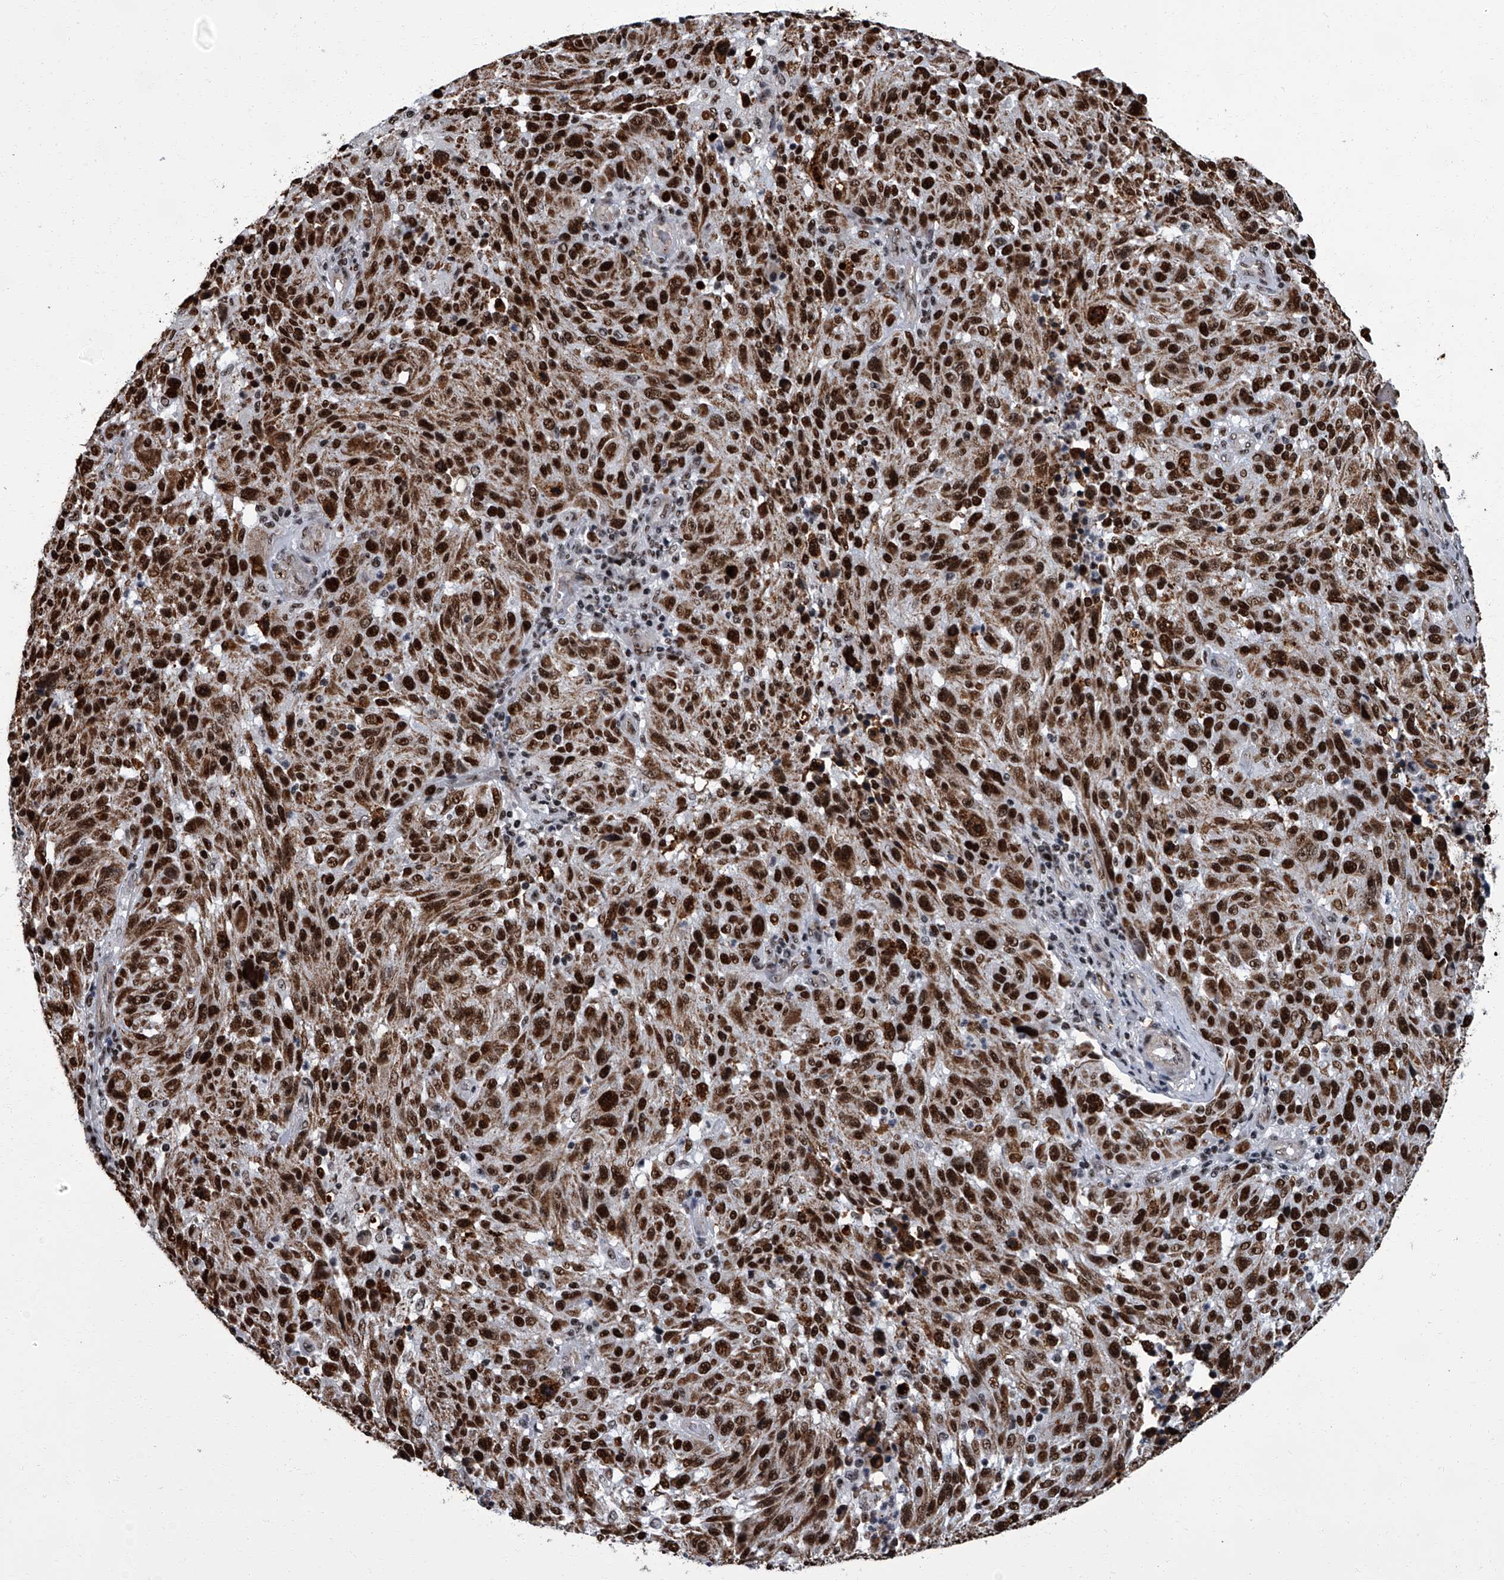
{"staining": {"intensity": "strong", "quantity": ">75%", "location": "nuclear"}, "tissue": "melanoma", "cell_type": "Tumor cells", "image_type": "cancer", "snomed": [{"axis": "morphology", "description": "Malignant melanoma, NOS"}, {"axis": "topography", "description": "Skin"}], "caption": "The photomicrograph reveals staining of melanoma, revealing strong nuclear protein staining (brown color) within tumor cells.", "gene": "ZNF518B", "patient": {"sex": "male", "age": 53}}